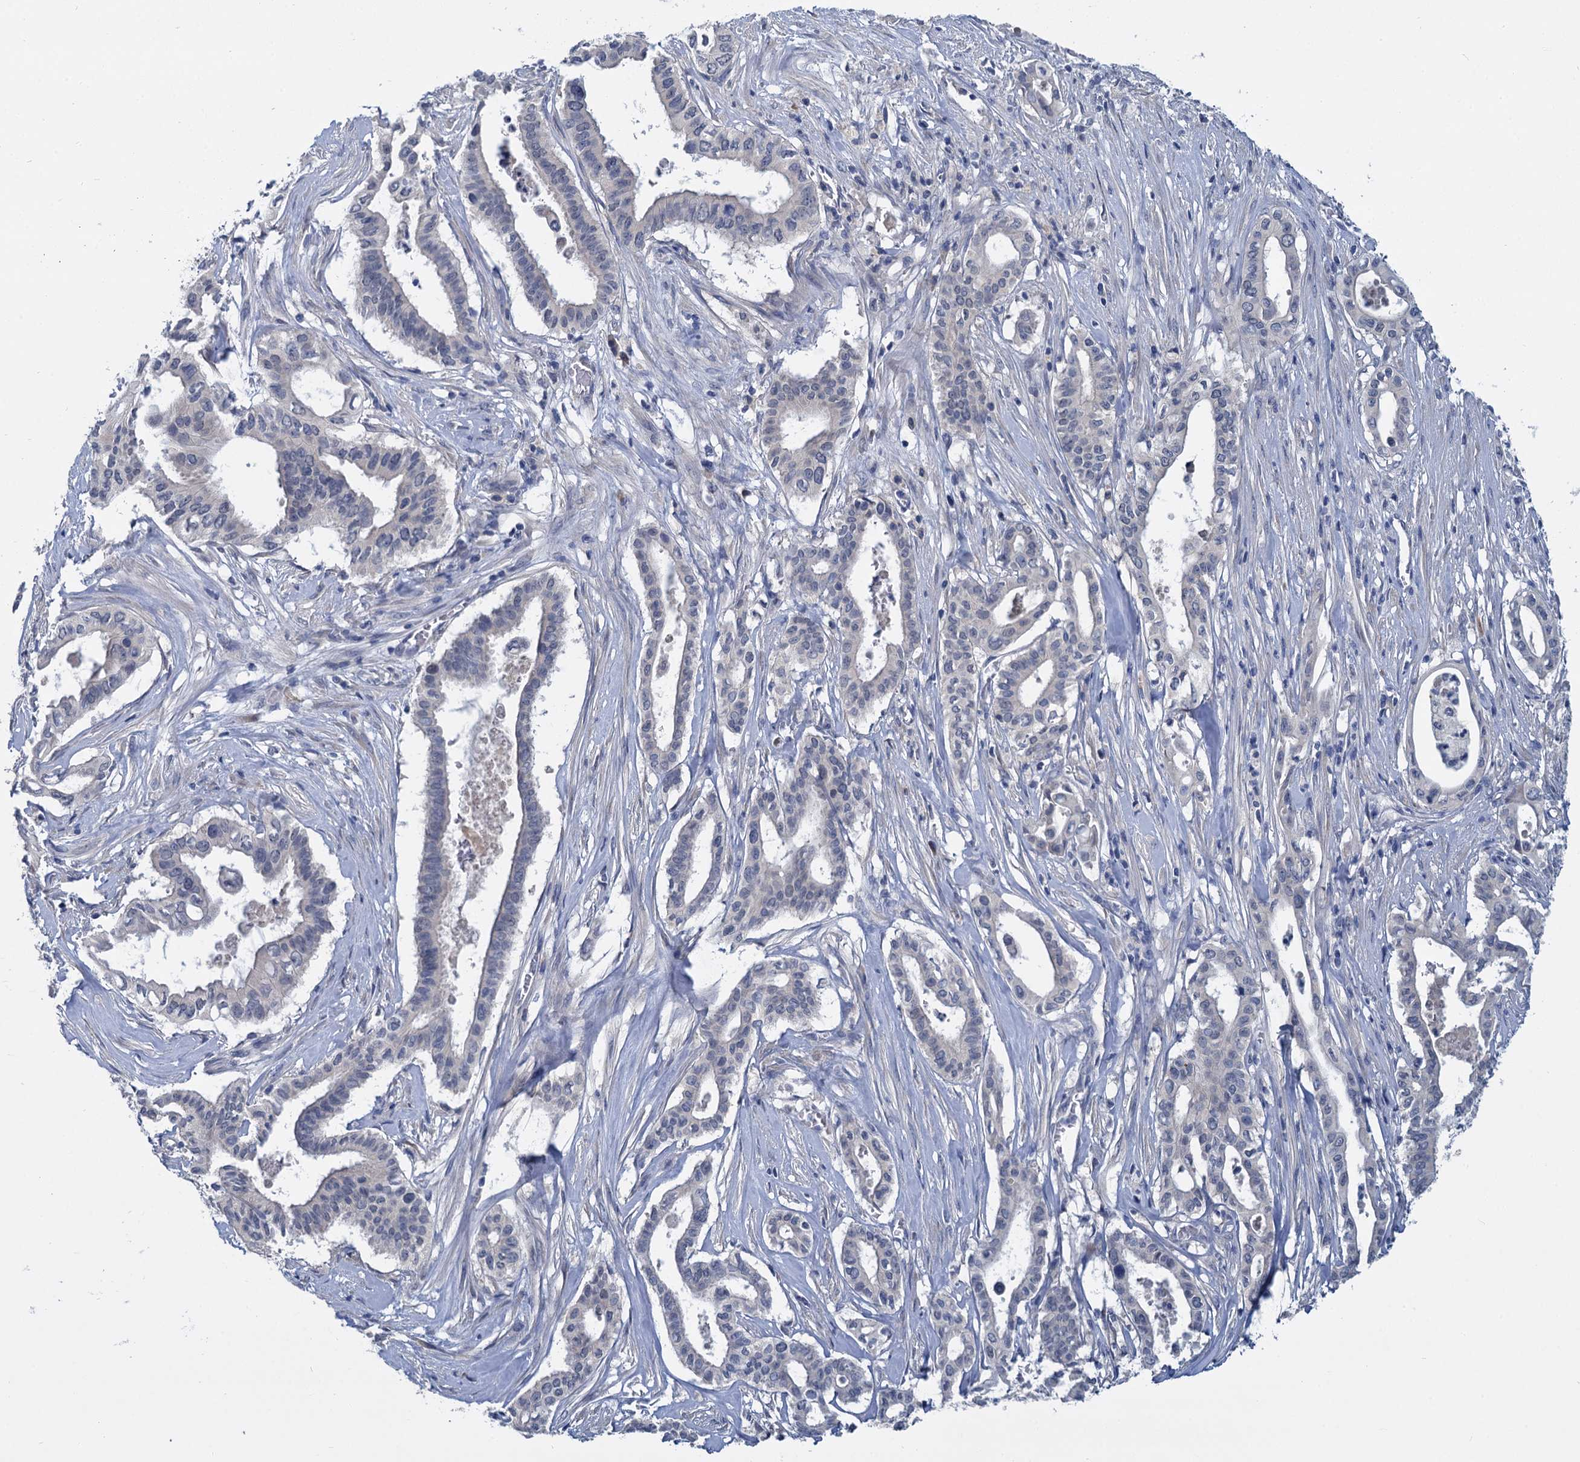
{"staining": {"intensity": "negative", "quantity": "none", "location": "none"}, "tissue": "pancreatic cancer", "cell_type": "Tumor cells", "image_type": "cancer", "snomed": [{"axis": "morphology", "description": "Adenocarcinoma, NOS"}, {"axis": "topography", "description": "Pancreas"}], "caption": "This is an IHC photomicrograph of human pancreatic cancer. There is no expression in tumor cells.", "gene": "ANKRD42", "patient": {"sex": "female", "age": 77}}